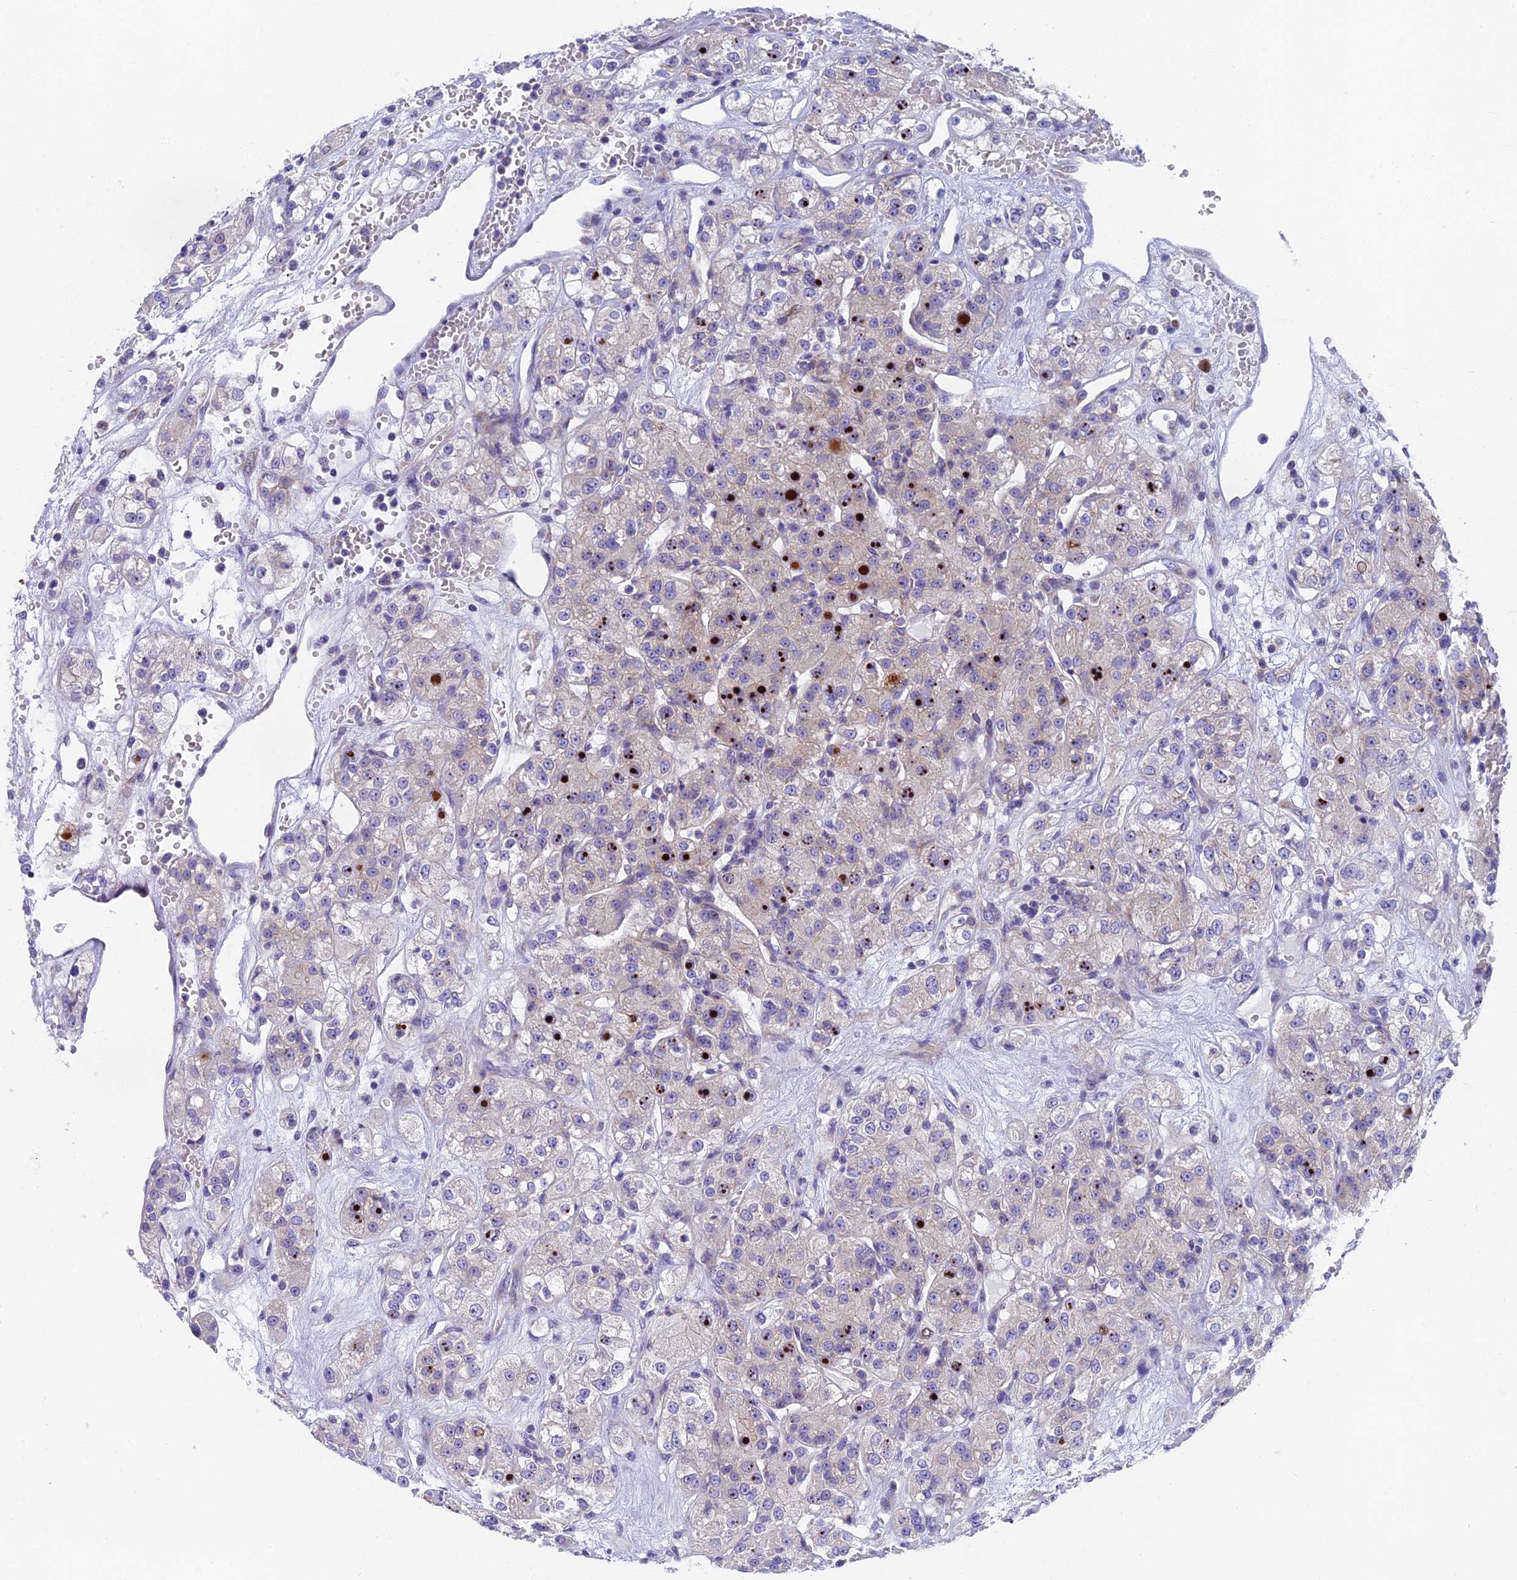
{"staining": {"intensity": "negative", "quantity": "none", "location": "none"}, "tissue": "renal cancer", "cell_type": "Tumor cells", "image_type": "cancer", "snomed": [{"axis": "morphology", "description": "Normal tissue, NOS"}, {"axis": "morphology", "description": "Adenocarcinoma, NOS"}, {"axis": "topography", "description": "Kidney"}], "caption": "High magnification brightfield microscopy of renal cancer stained with DAB (3,3'-diaminobenzidine) (brown) and counterstained with hematoxylin (blue): tumor cells show no significant positivity.", "gene": "MVB12A", "patient": {"sex": "male", "age": 61}}